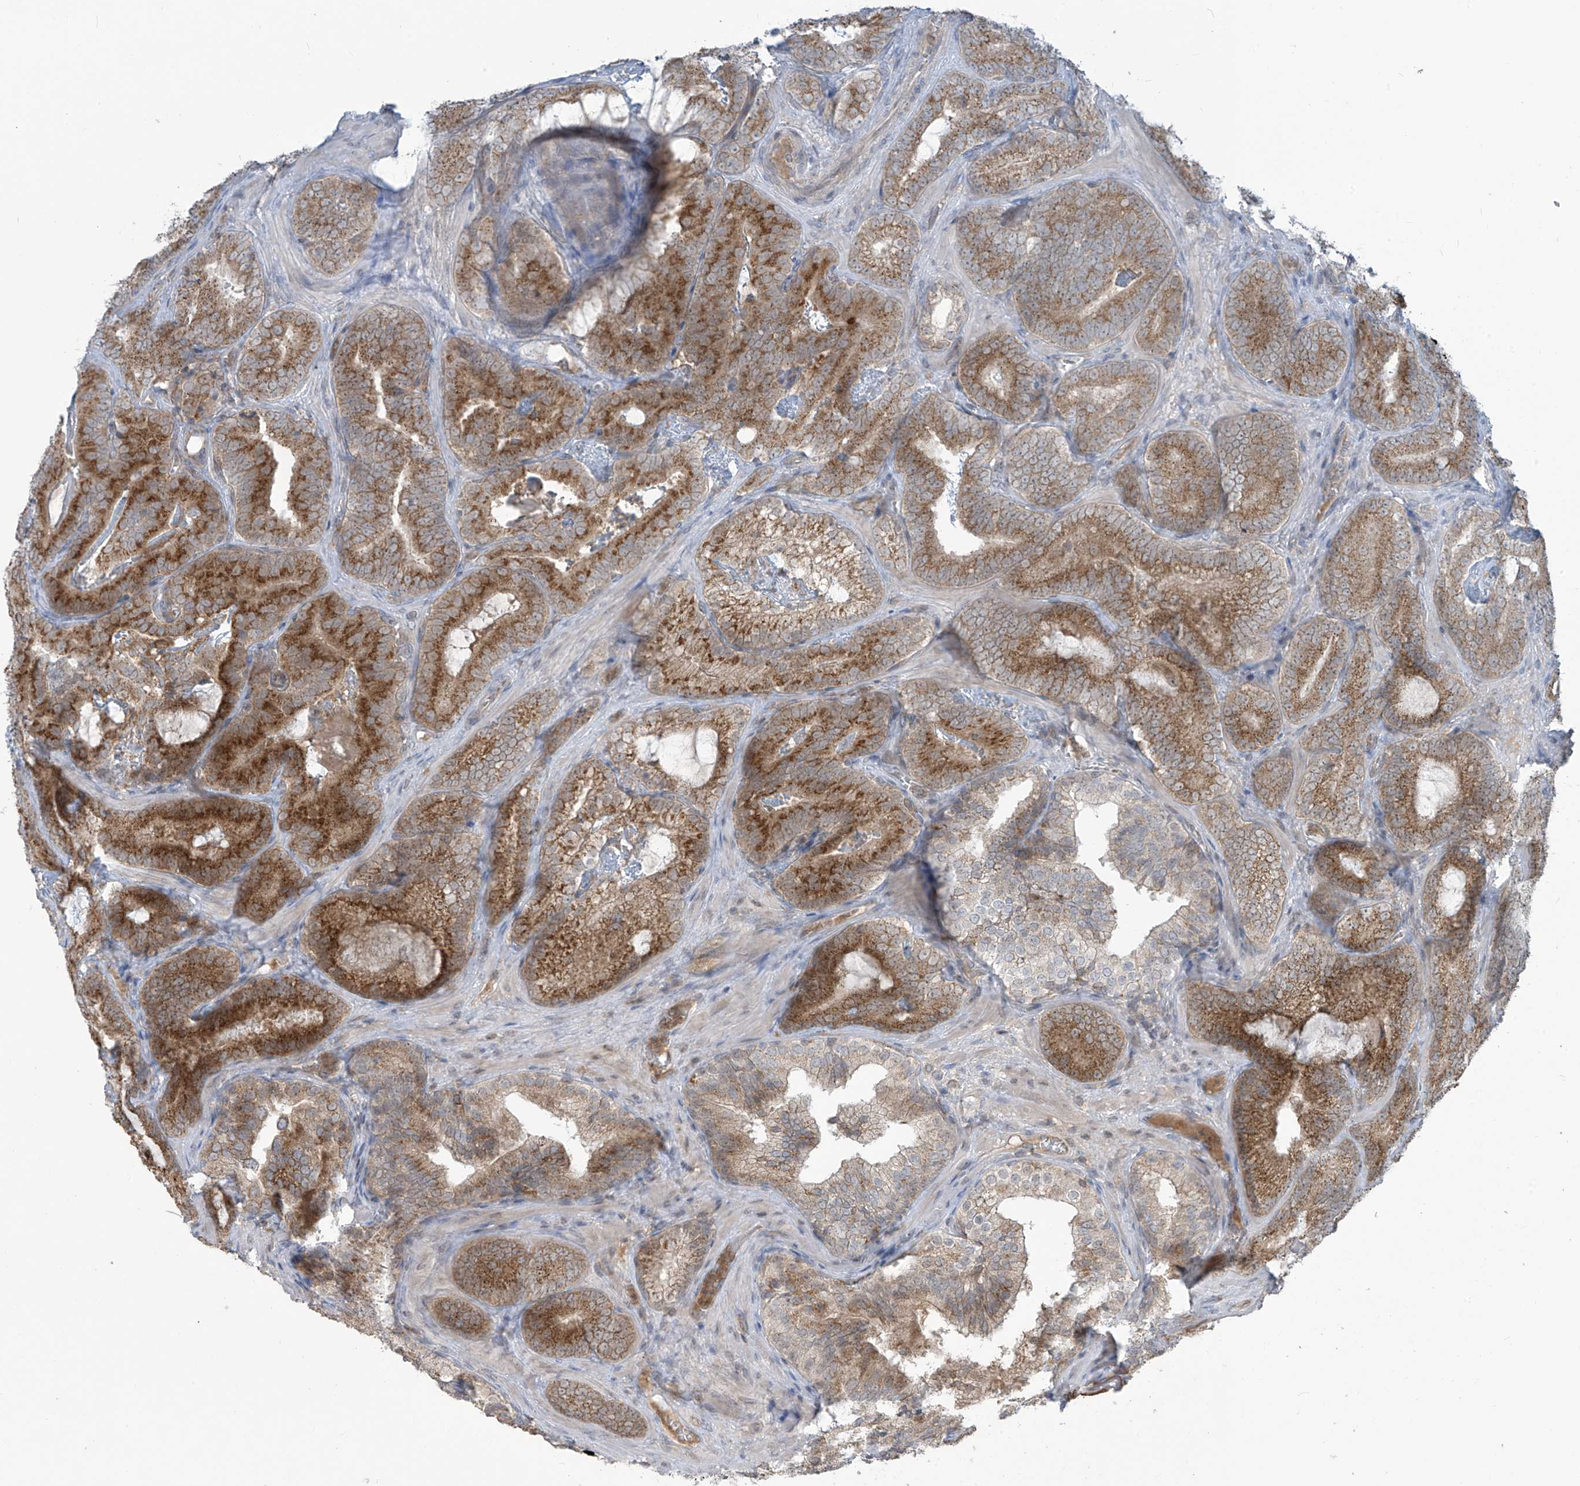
{"staining": {"intensity": "moderate", "quantity": ">75%", "location": "cytoplasmic/membranous"}, "tissue": "prostate cancer", "cell_type": "Tumor cells", "image_type": "cancer", "snomed": [{"axis": "morphology", "description": "Adenocarcinoma, High grade"}, {"axis": "topography", "description": "Prostate"}], "caption": "This image exhibits IHC staining of prostate cancer, with medium moderate cytoplasmic/membranous positivity in approximately >75% of tumor cells.", "gene": "PARVG", "patient": {"sex": "male", "age": 66}}